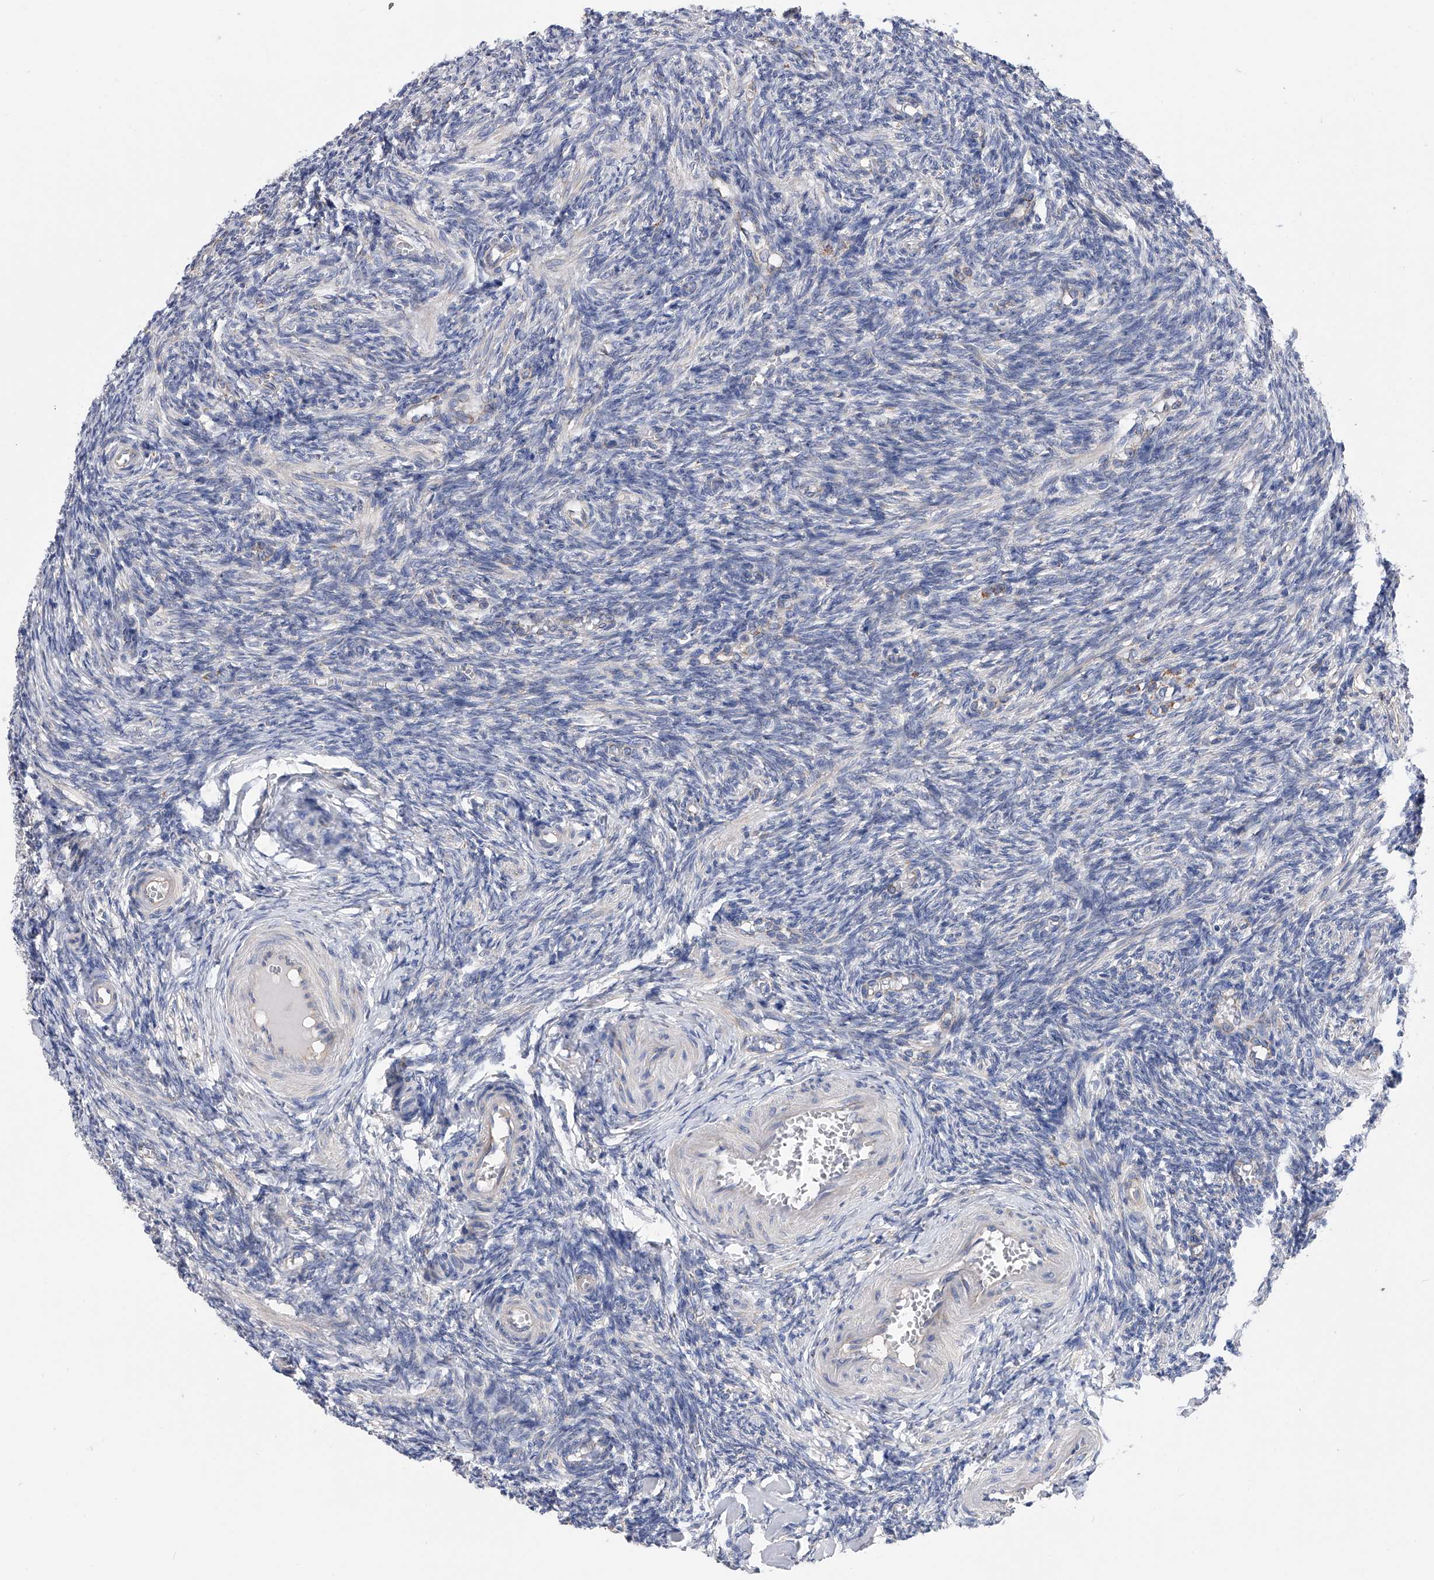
{"staining": {"intensity": "negative", "quantity": "none", "location": "none"}, "tissue": "ovary", "cell_type": "Ovarian stroma cells", "image_type": "normal", "snomed": [{"axis": "morphology", "description": "Normal tissue, NOS"}, {"axis": "topography", "description": "Ovary"}], "caption": "This is an IHC image of normal human ovary. There is no staining in ovarian stroma cells.", "gene": "PDSS2", "patient": {"sex": "female", "age": 27}}